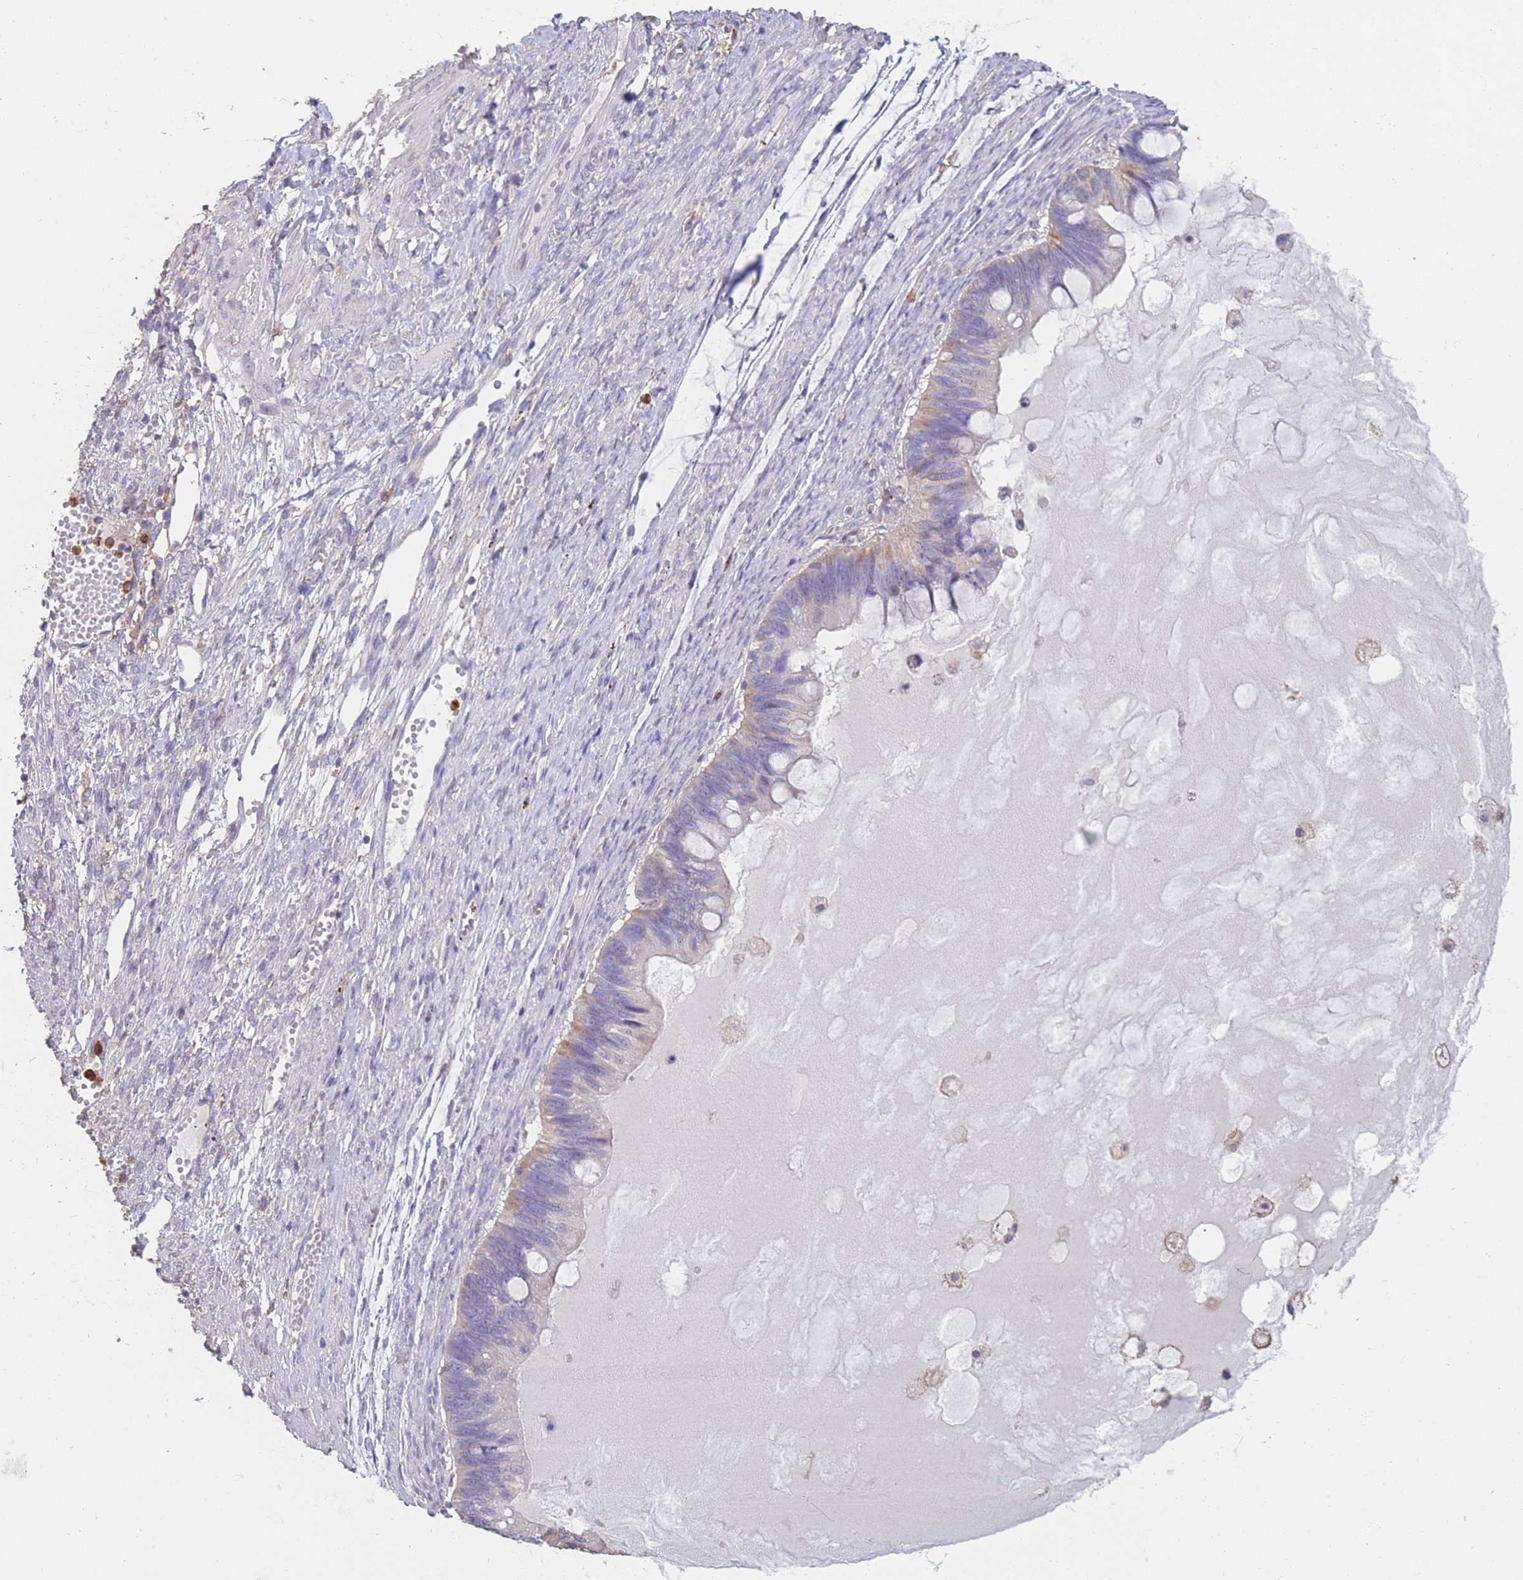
{"staining": {"intensity": "weak", "quantity": "<25%", "location": "cytoplasmic/membranous"}, "tissue": "ovarian cancer", "cell_type": "Tumor cells", "image_type": "cancer", "snomed": [{"axis": "morphology", "description": "Cystadenocarcinoma, mucinous, NOS"}, {"axis": "topography", "description": "Ovary"}], "caption": "Immunohistochemical staining of human mucinous cystadenocarcinoma (ovarian) exhibits no significant staining in tumor cells.", "gene": "CLEC12A", "patient": {"sex": "female", "age": 61}}